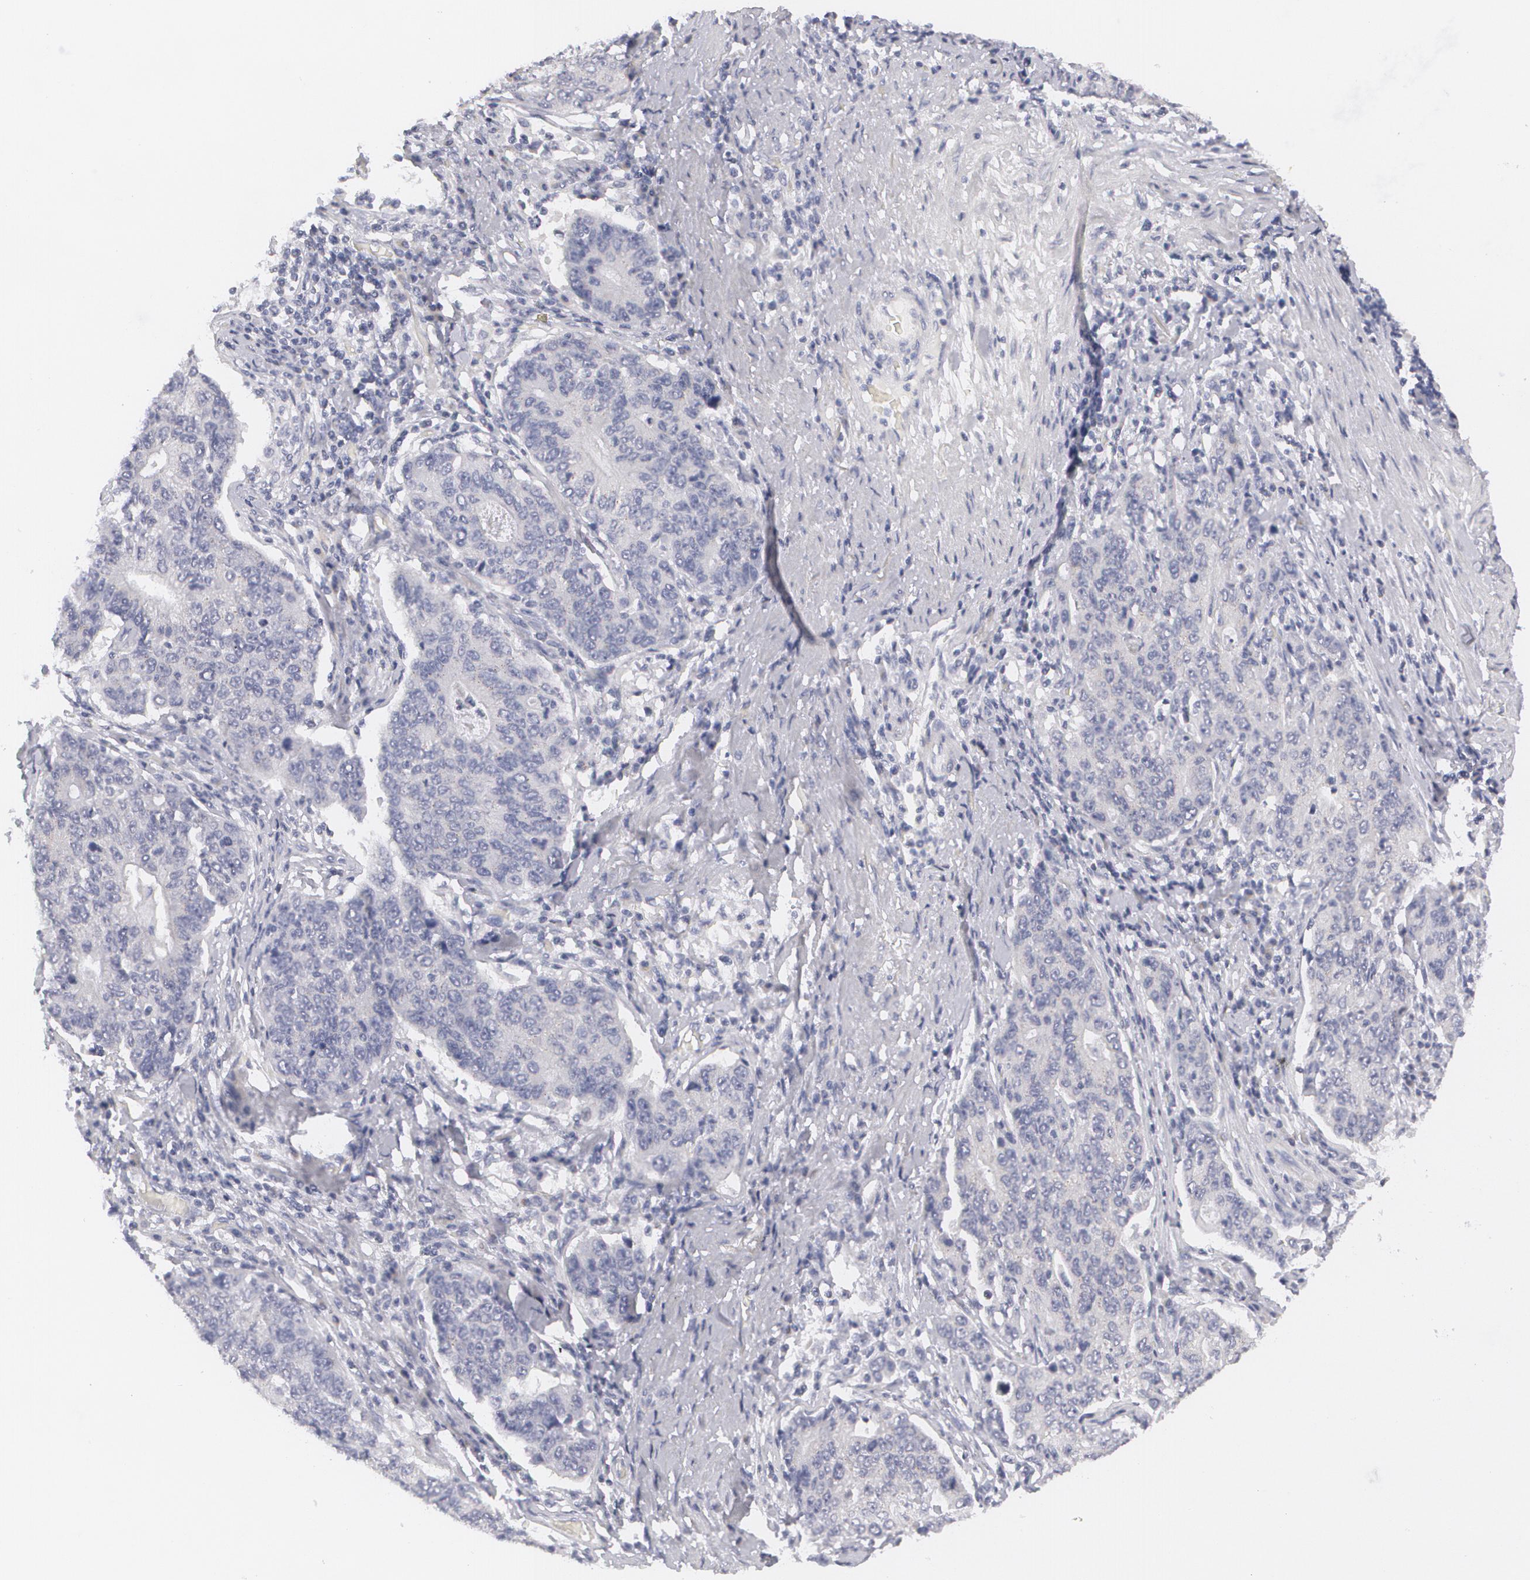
{"staining": {"intensity": "negative", "quantity": "none", "location": "none"}, "tissue": "stomach cancer", "cell_type": "Tumor cells", "image_type": "cancer", "snomed": [{"axis": "morphology", "description": "Adenocarcinoma, NOS"}, {"axis": "topography", "description": "Esophagus"}, {"axis": "topography", "description": "Stomach"}], "caption": "This is an immunohistochemistry (IHC) image of adenocarcinoma (stomach). There is no expression in tumor cells.", "gene": "MBNL3", "patient": {"sex": "male", "age": 74}}